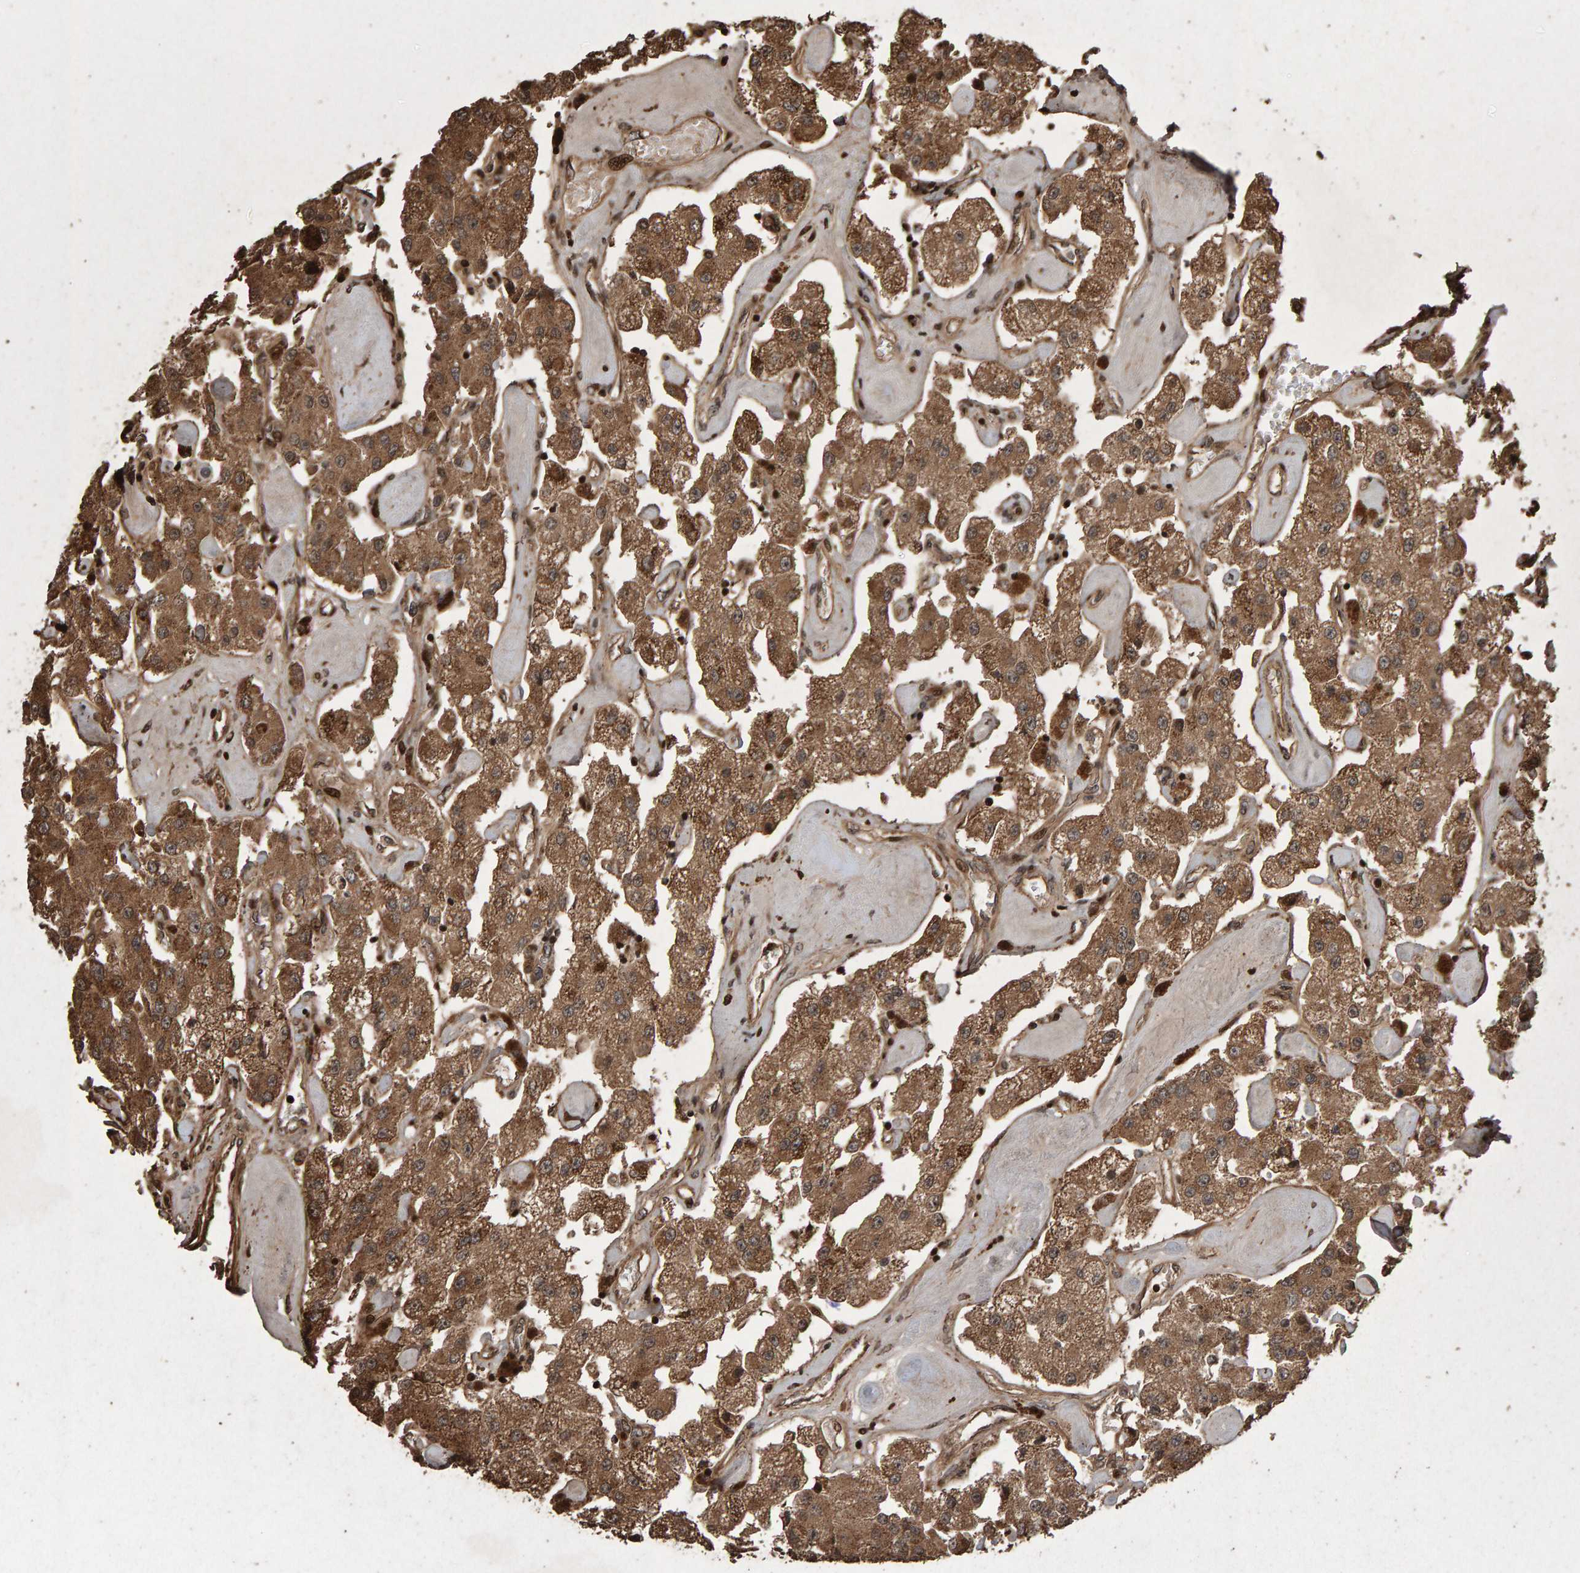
{"staining": {"intensity": "moderate", "quantity": ">75%", "location": "cytoplasmic/membranous"}, "tissue": "carcinoid", "cell_type": "Tumor cells", "image_type": "cancer", "snomed": [{"axis": "morphology", "description": "Carcinoid, malignant, NOS"}, {"axis": "topography", "description": "Pancreas"}], "caption": "IHC histopathology image of human carcinoid (malignant) stained for a protein (brown), which exhibits medium levels of moderate cytoplasmic/membranous expression in approximately >75% of tumor cells.", "gene": "OSBP2", "patient": {"sex": "male", "age": 41}}